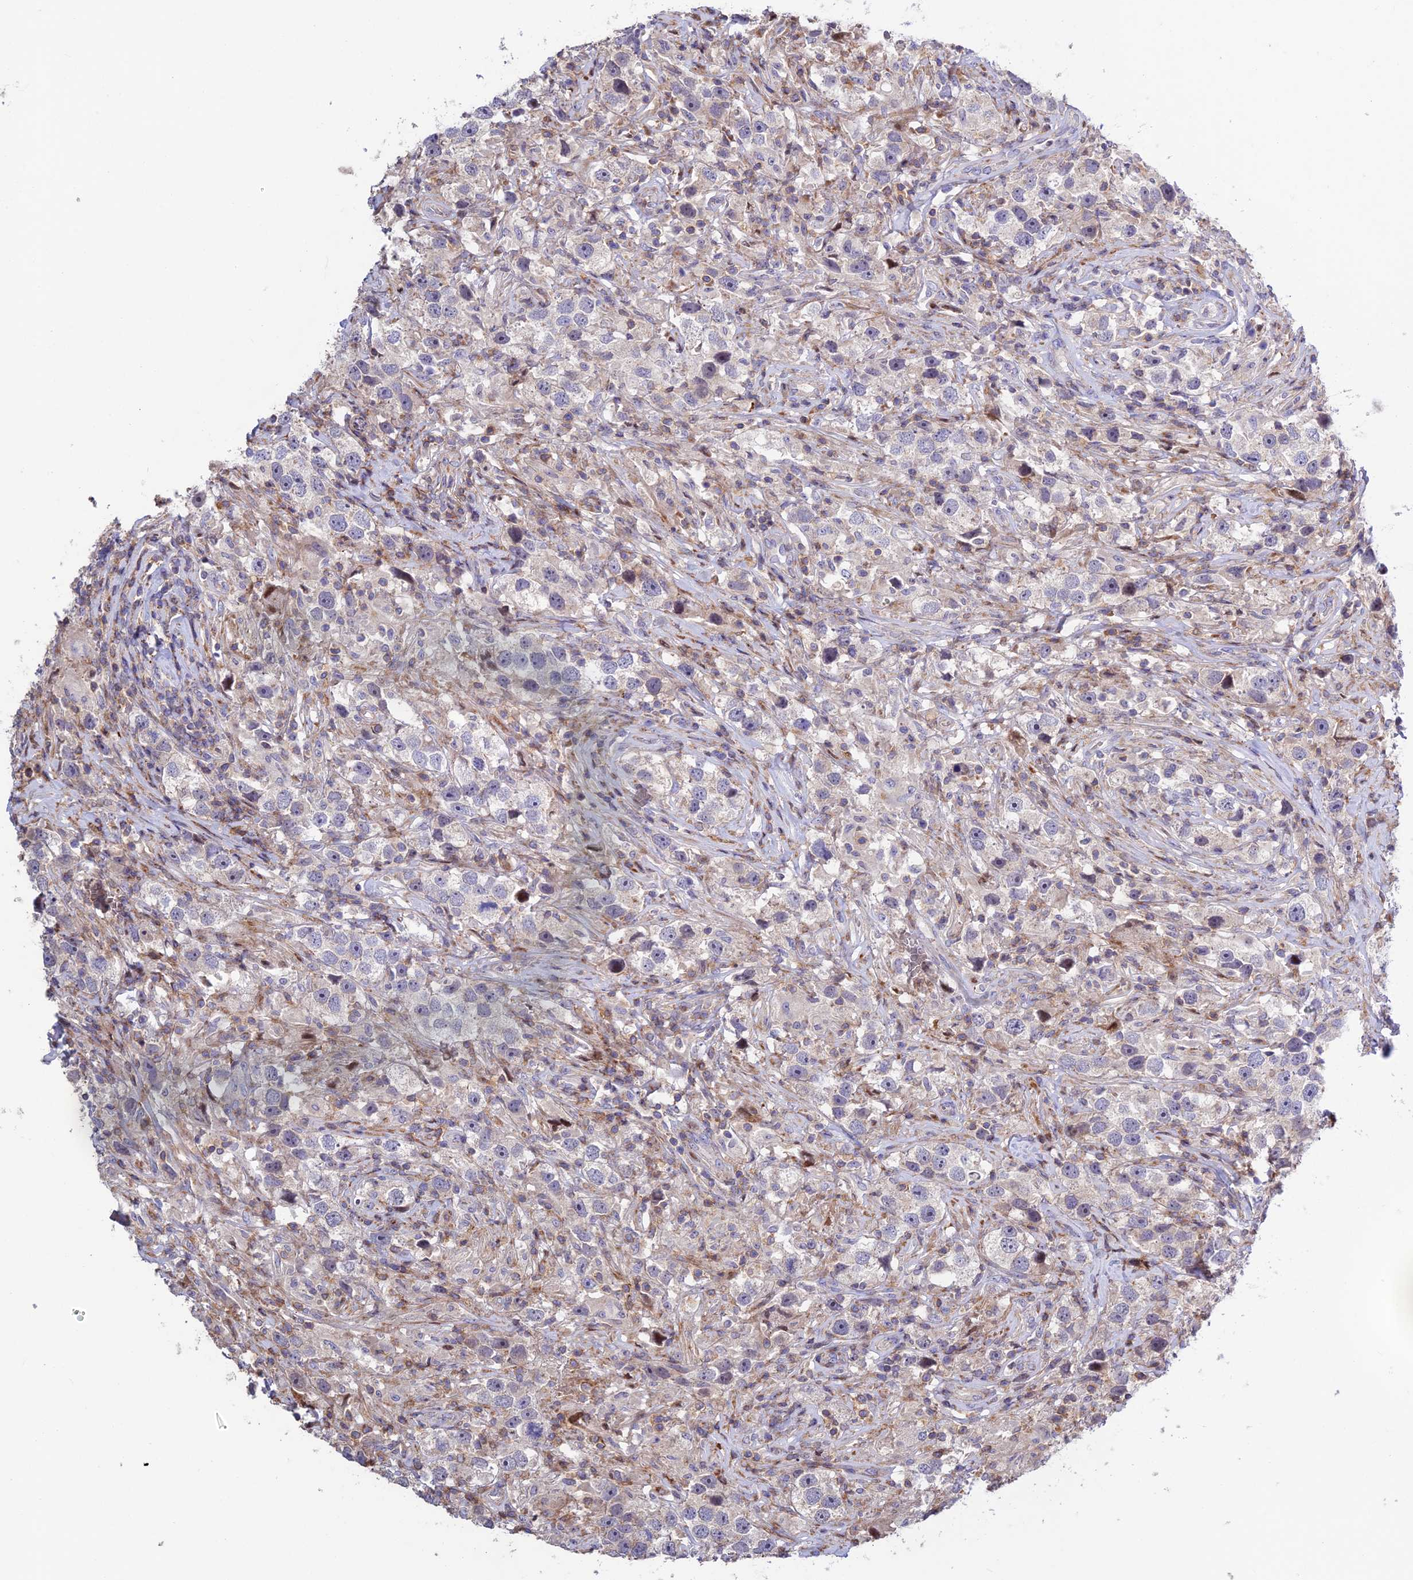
{"staining": {"intensity": "negative", "quantity": "none", "location": "none"}, "tissue": "testis cancer", "cell_type": "Tumor cells", "image_type": "cancer", "snomed": [{"axis": "morphology", "description": "Seminoma, NOS"}, {"axis": "topography", "description": "Testis"}], "caption": "DAB immunohistochemical staining of seminoma (testis) shows no significant expression in tumor cells.", "gene": "PRIM1", "patient": {"sex": "male", "age": 49}}